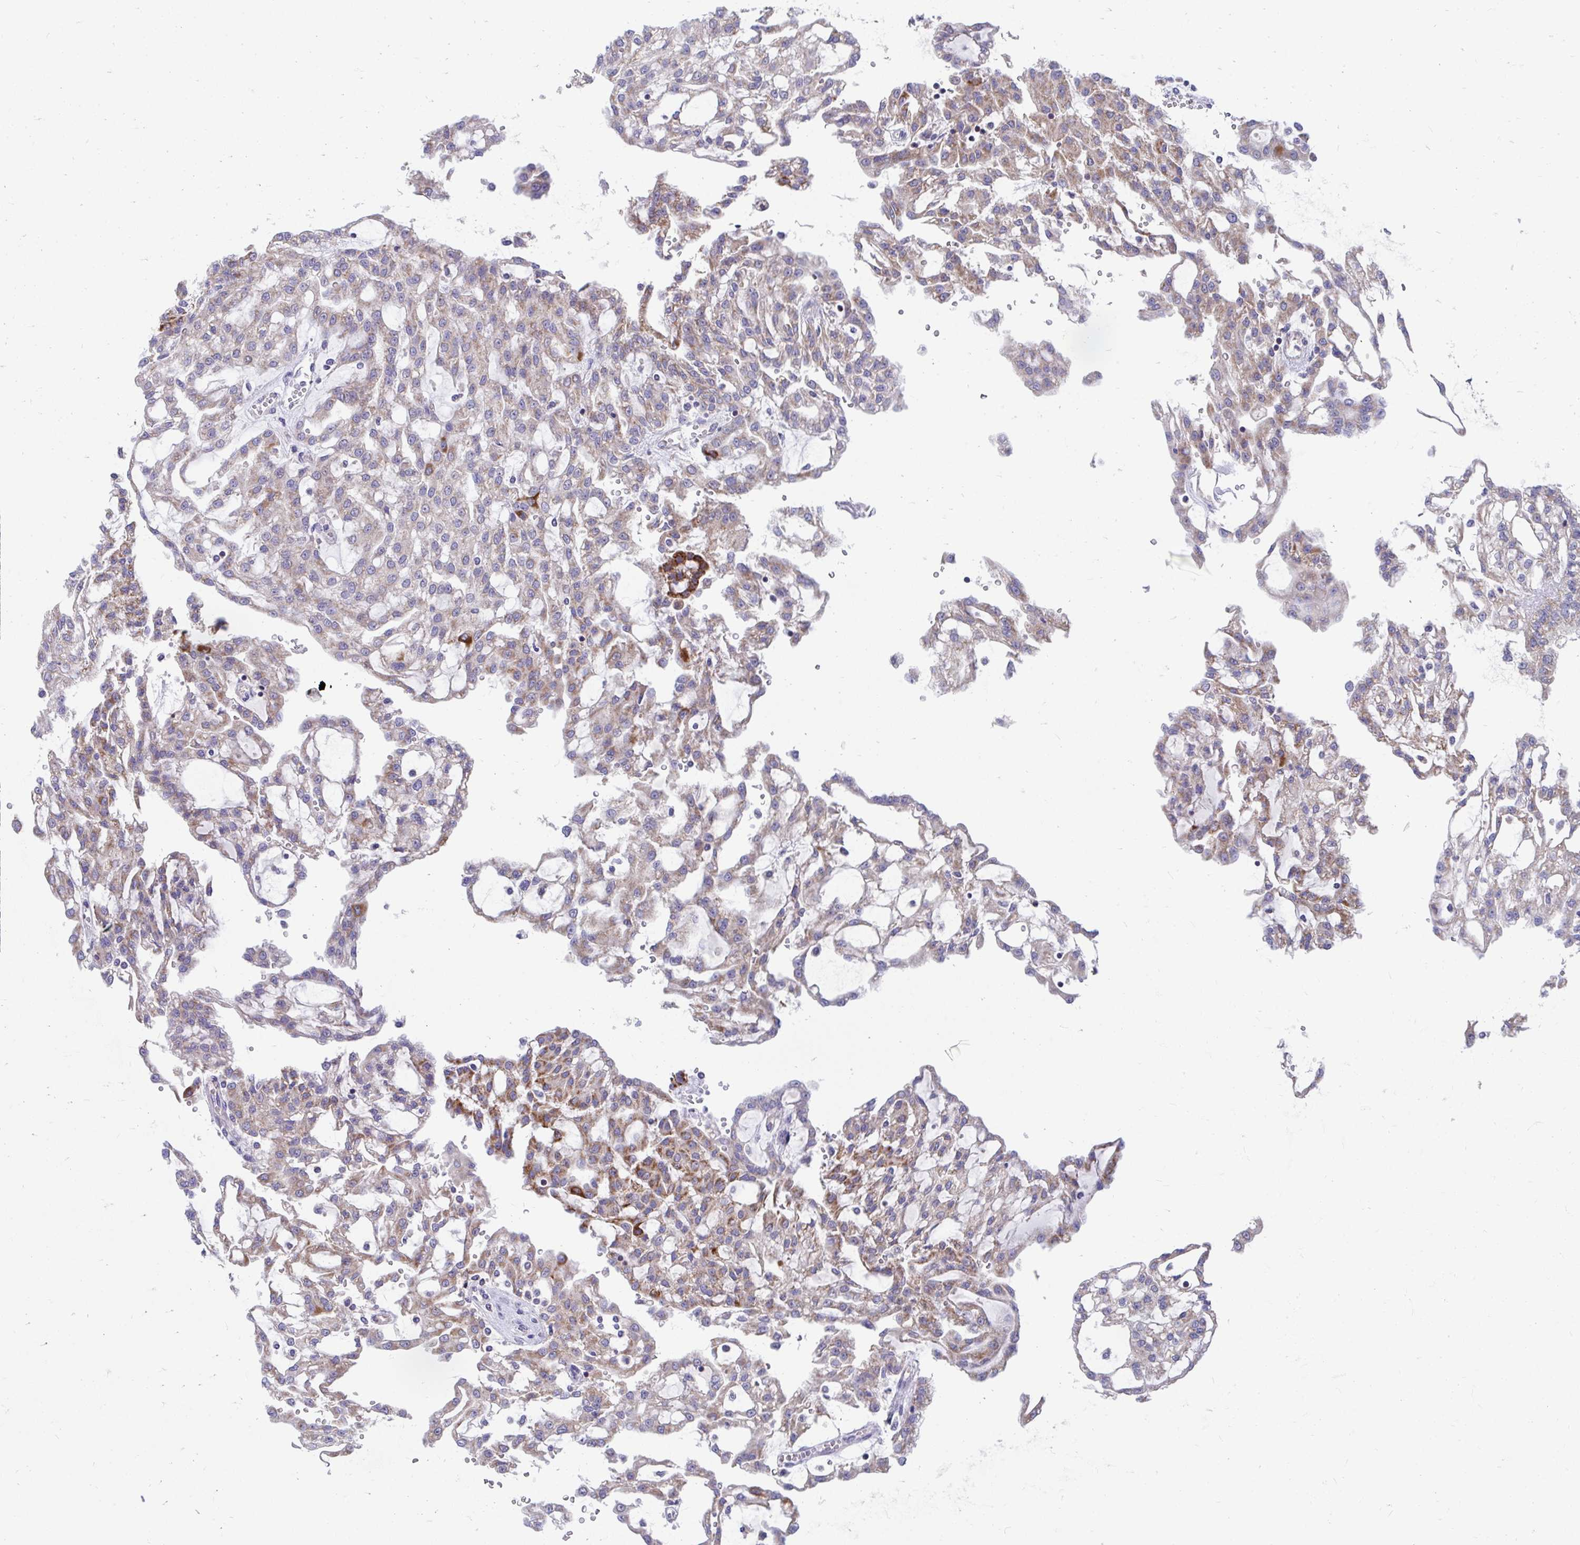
{"staining": {"intensity": "moderate", "quantity": ">75%", "location": "cytoplasmic/membranous"}, "tissue": "renal cancer", "cell_type": "Tumor cells", "image_type": "cancer", "snomed": [{"axis": "morphology", "description": "Adenocarcinoma, NOS"}, {"axis": "topography", "description": "Kidney"}], "caption": "Protein analysis of adenocarcinoma (renal) tissue demonstrates moderate cytoplasmic/membranous staining in about >75% of tumor cells. (brown staining indicates protein expression, while blue staining denotes nuclei).", "gene": "FHIP1B", "patient": {"sex": "male", "age": 63}}